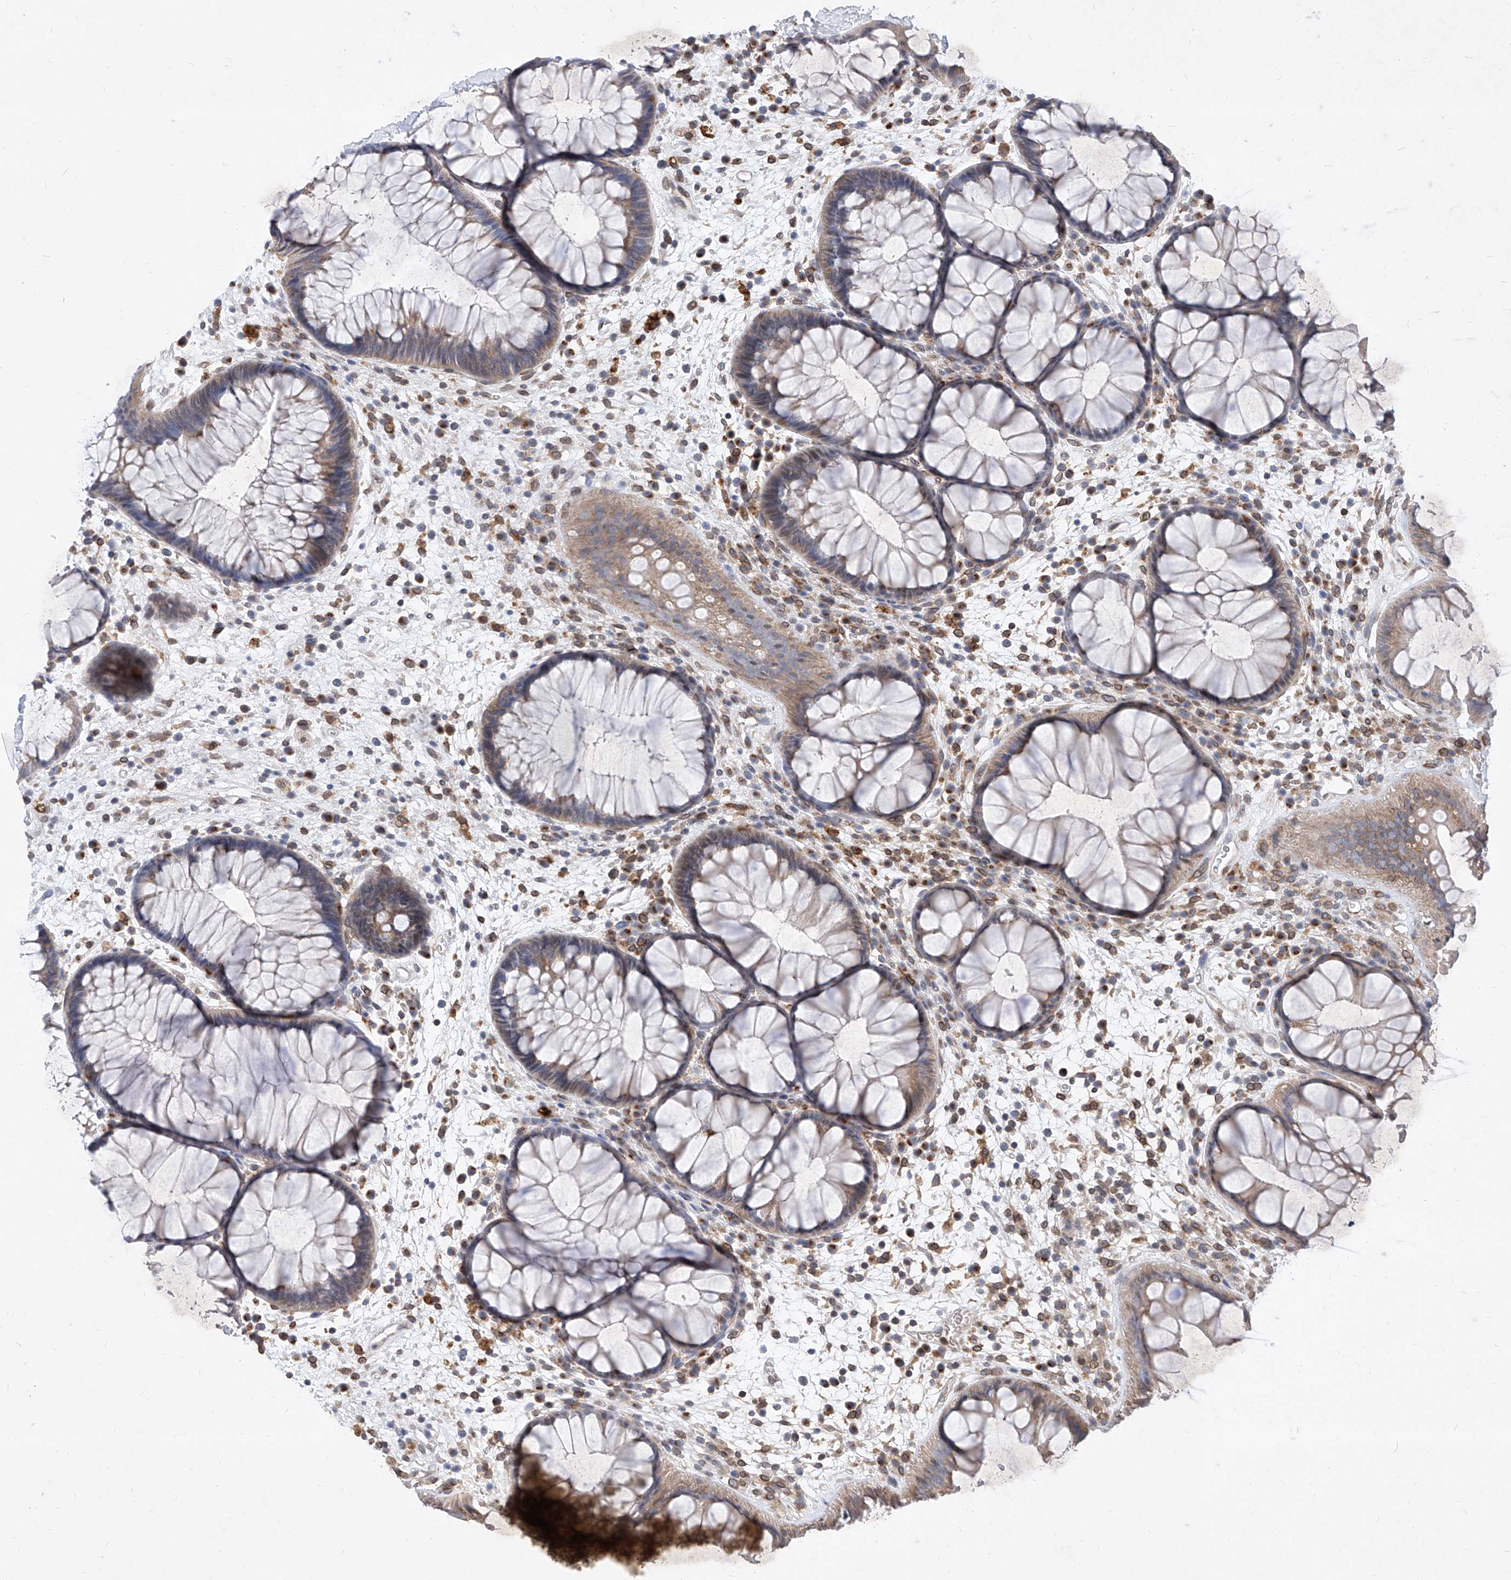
{"staining": {"intensity": "weak", "quantity": "25%-75%", "location": "cytoplasmic/membranous"}, "tissue": "rectum", "cell_type": "Glandular cells", "image_type": "normal", "snomed": [{"axis": "morphology", "description": "Normal tissue, NOS"}, {"axis": "topography", "description": "Rectum"}], "caption": "Immunohistochemistry (DAB (3,3'-diaminobenzidine)) staining of benign human rectum exhibits weak cytoplasmic/membranous protein expression in approximately 25%-75% of glandular cells. (DAB (3,3'-diaminobenzidine) IHC, brown staining for protein, blue staining for nuclei).", "gene": "MX2", "patient": {"sex": "male", "age": 51}}